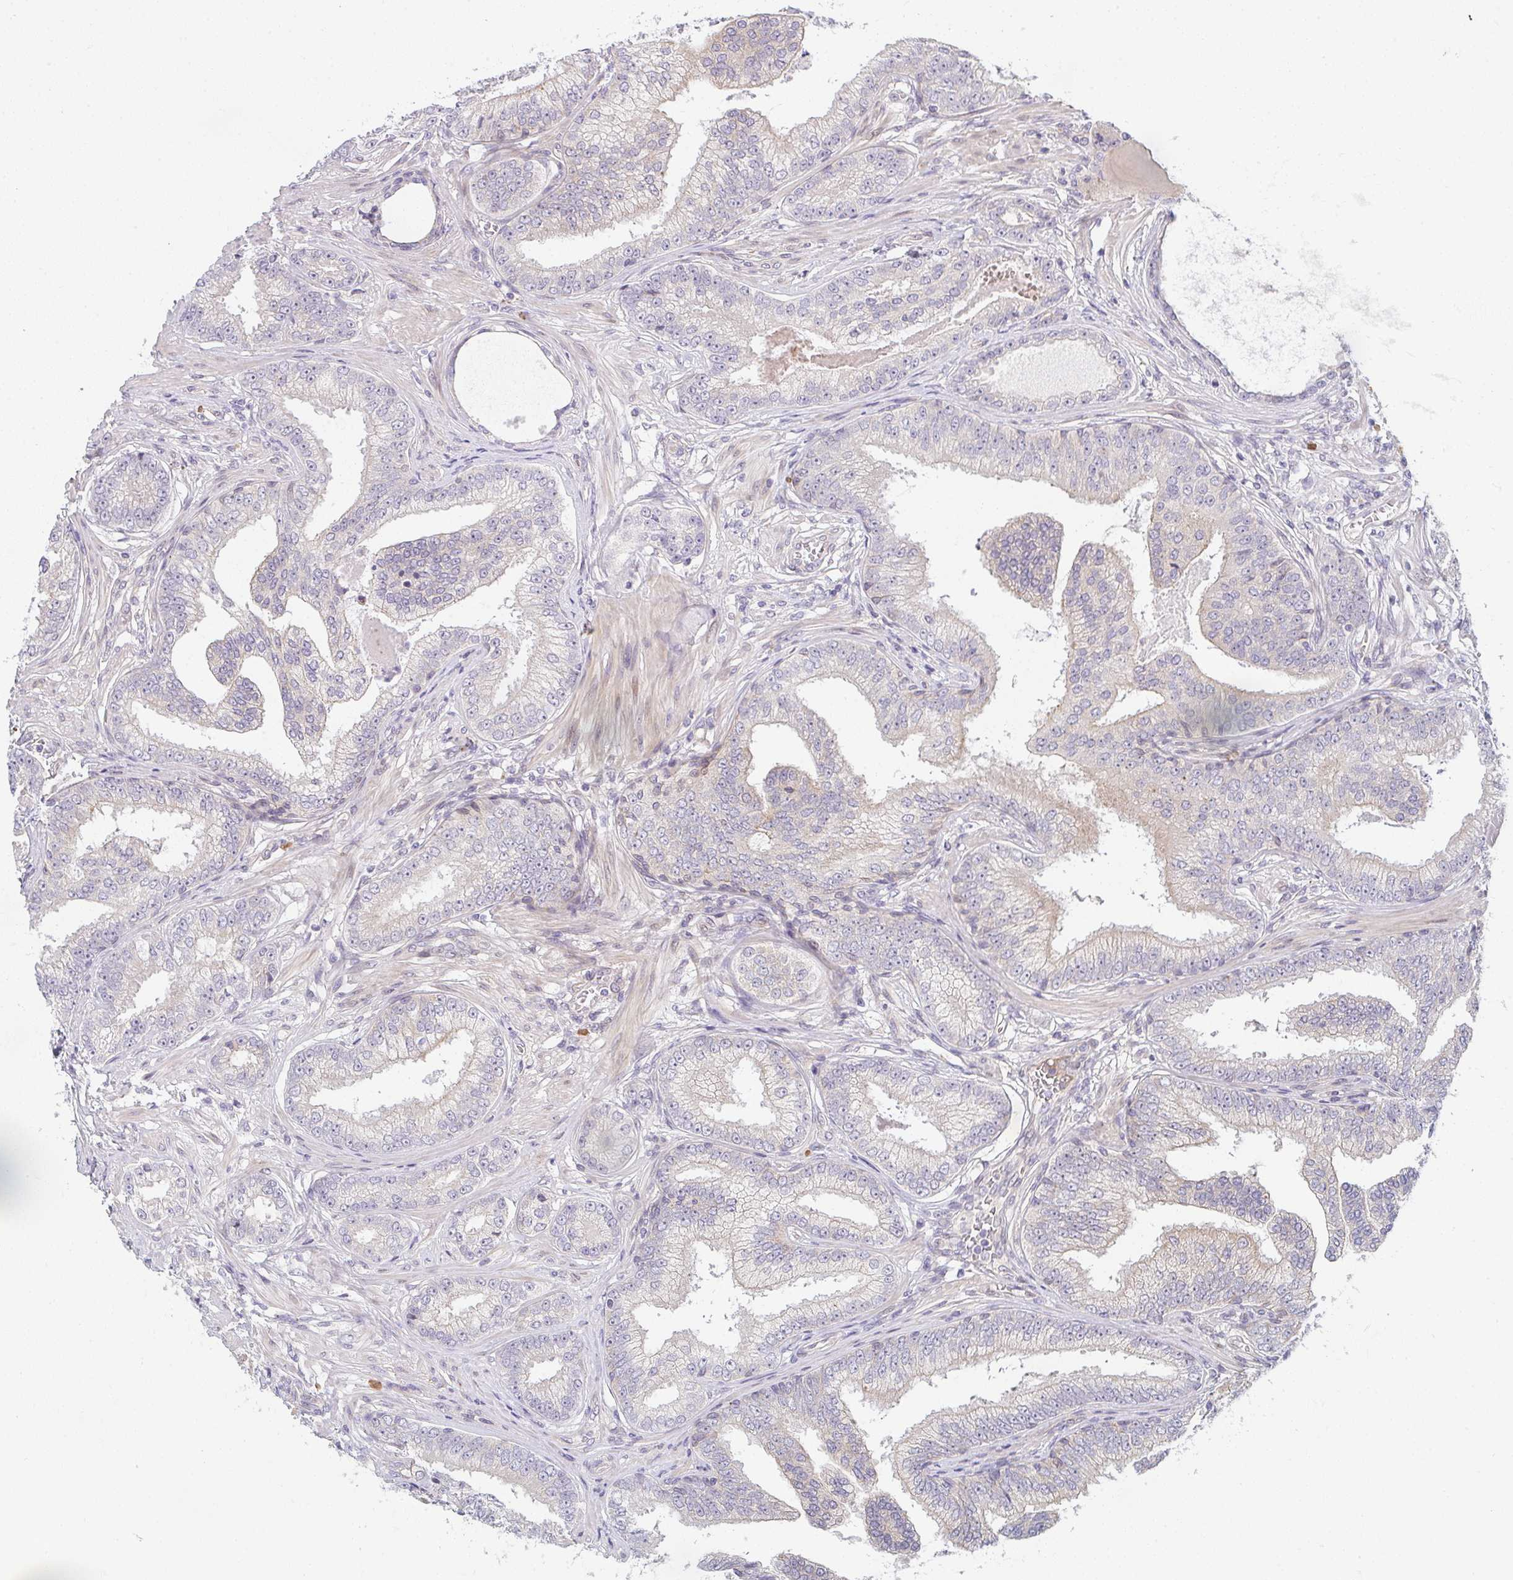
{"staining": {"intensity": "negative", "quantity": "none", "location": "none"}, "tissue": "prostate cancer", "cell_type": "Tumor cells", "image_type": "cancer", "snomed": [{"axis": "morphology", "description": "Adenocarcinoma, Low grade"}, {"axis": "topography", "description": "Prostate"}], "caption": "This is a histopathology image of immunohistochemistry (IHC) staining of prostate cancer (adenocarcinoma (low-grade)), which shows no staining in tumor cells.", "gene": "TNFRSF10A", "patient": {"sex": "male", "age": 61}}